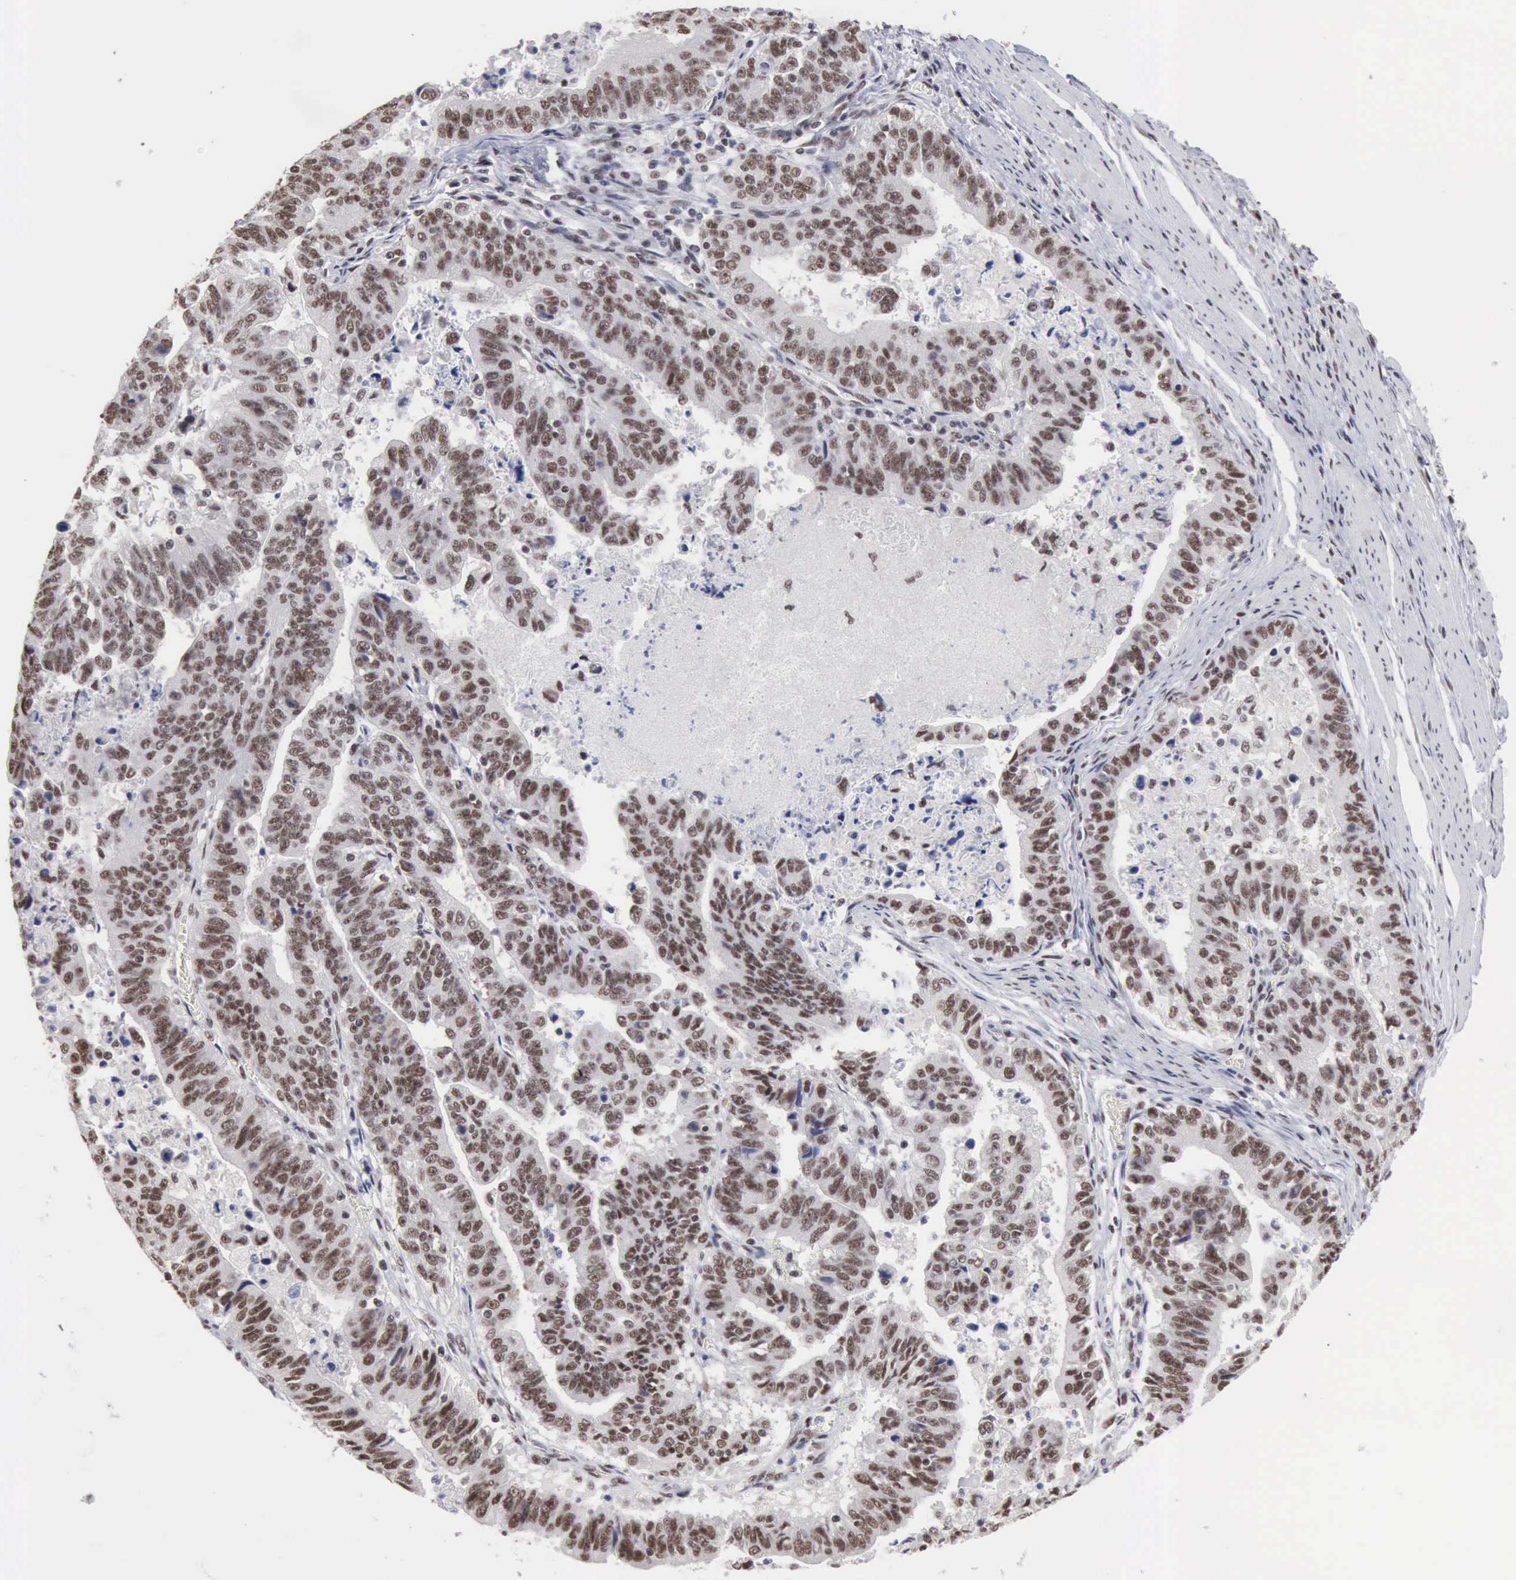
{"staining": {"intensity": "moderate", "quantity": ">75%", "location": "nuclear"}, "tissue": "stomach cancer", "cell_type": "Tumor cells", "image_type": "cancer", "snomed": [{"axis": "morphology", "description": "Adenocarcinoma, NOS"}, {"axis": "topography", "description": "Stomach, upper"}], "caption": "The histopathology image exhibits a brown stain indicating the presence of a protein in the nuclear of tumor cells in stomach adenocarcinoma. (brown staining indicates protein expression, while blue staining denotes nuclei).", "gene": "TAF1", "patient": {"sex": "female", "age": 50}}